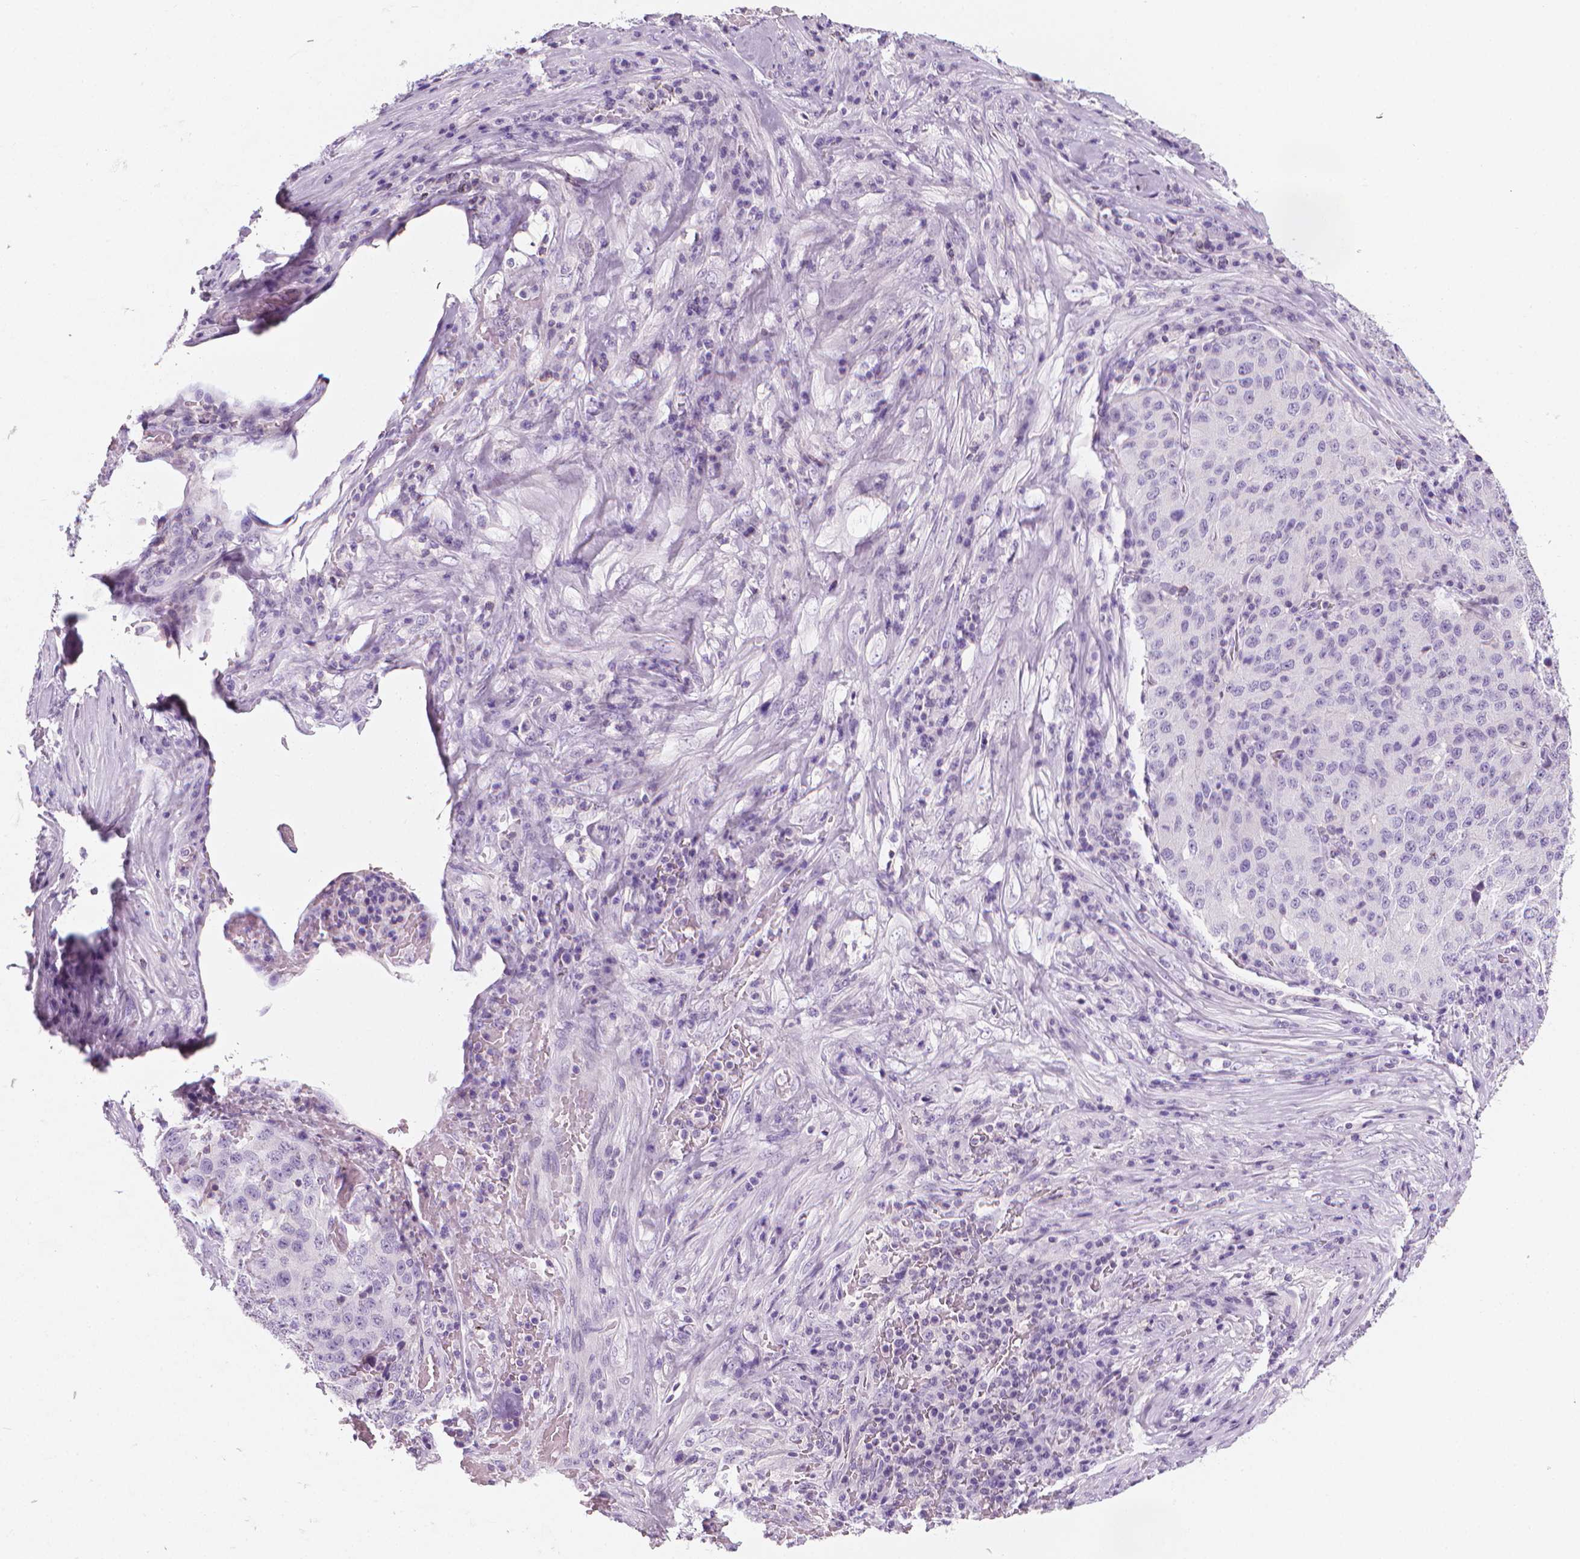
{"staining": {"intensity": "negative", "quantity": "none", "location": "none"}, "tissue": "stomach cancer", "cell_type": "Tumor cells", "image_type": "cancer", "snomed": [{"axis": "morphology", "description": "Adenocarcinoma, NOS"}, {"axis": "topography", "description": "Stomach"}], "caption": "Protein analysis of stomach cancer reveals no significant expression in tumor cells.", "gene": "DCAF8L1", "patient": {"sex": "male", "age": 71}}